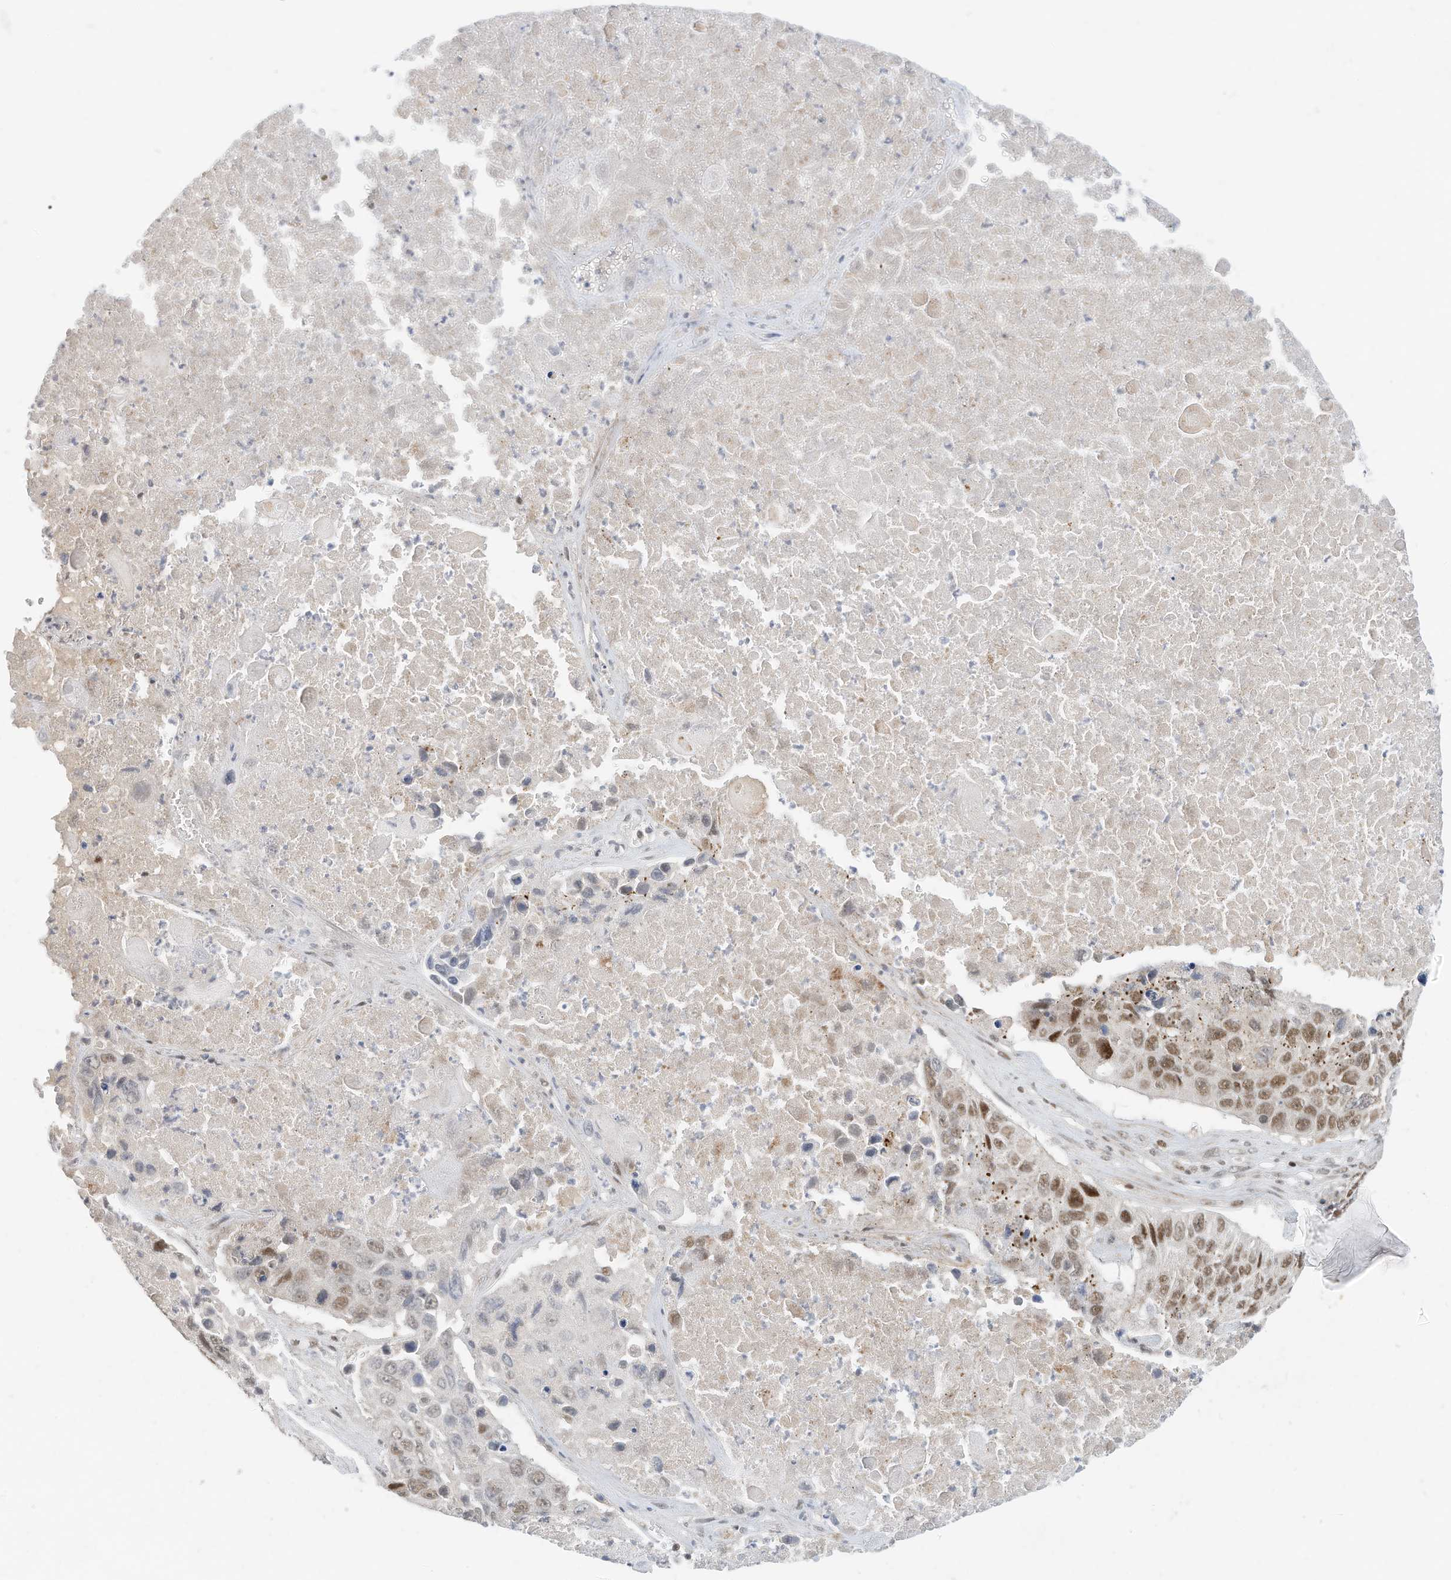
{"staining": {"intensity": "moderate", "quantity": "25%-75%", "location": "nuclear"}, "tissue": "lung cancer", "cell_type": "Tumor cells", "image_type": "cancer", "snomed": [{"axis": "morphology", "description": "Squamous cell carcinoma, NOS"}, {"axis": "topography", "description": "Lung"}], "caption": "Immunohistochemistry (DAB (3,3'-diaminobenzidine)) staining of human lung cancer demonstrates moderate nuclear protein expression in about 25%-75% of tumor cells.", "gene": "OGT", "patient": {"sex": "male", "age": 61}}